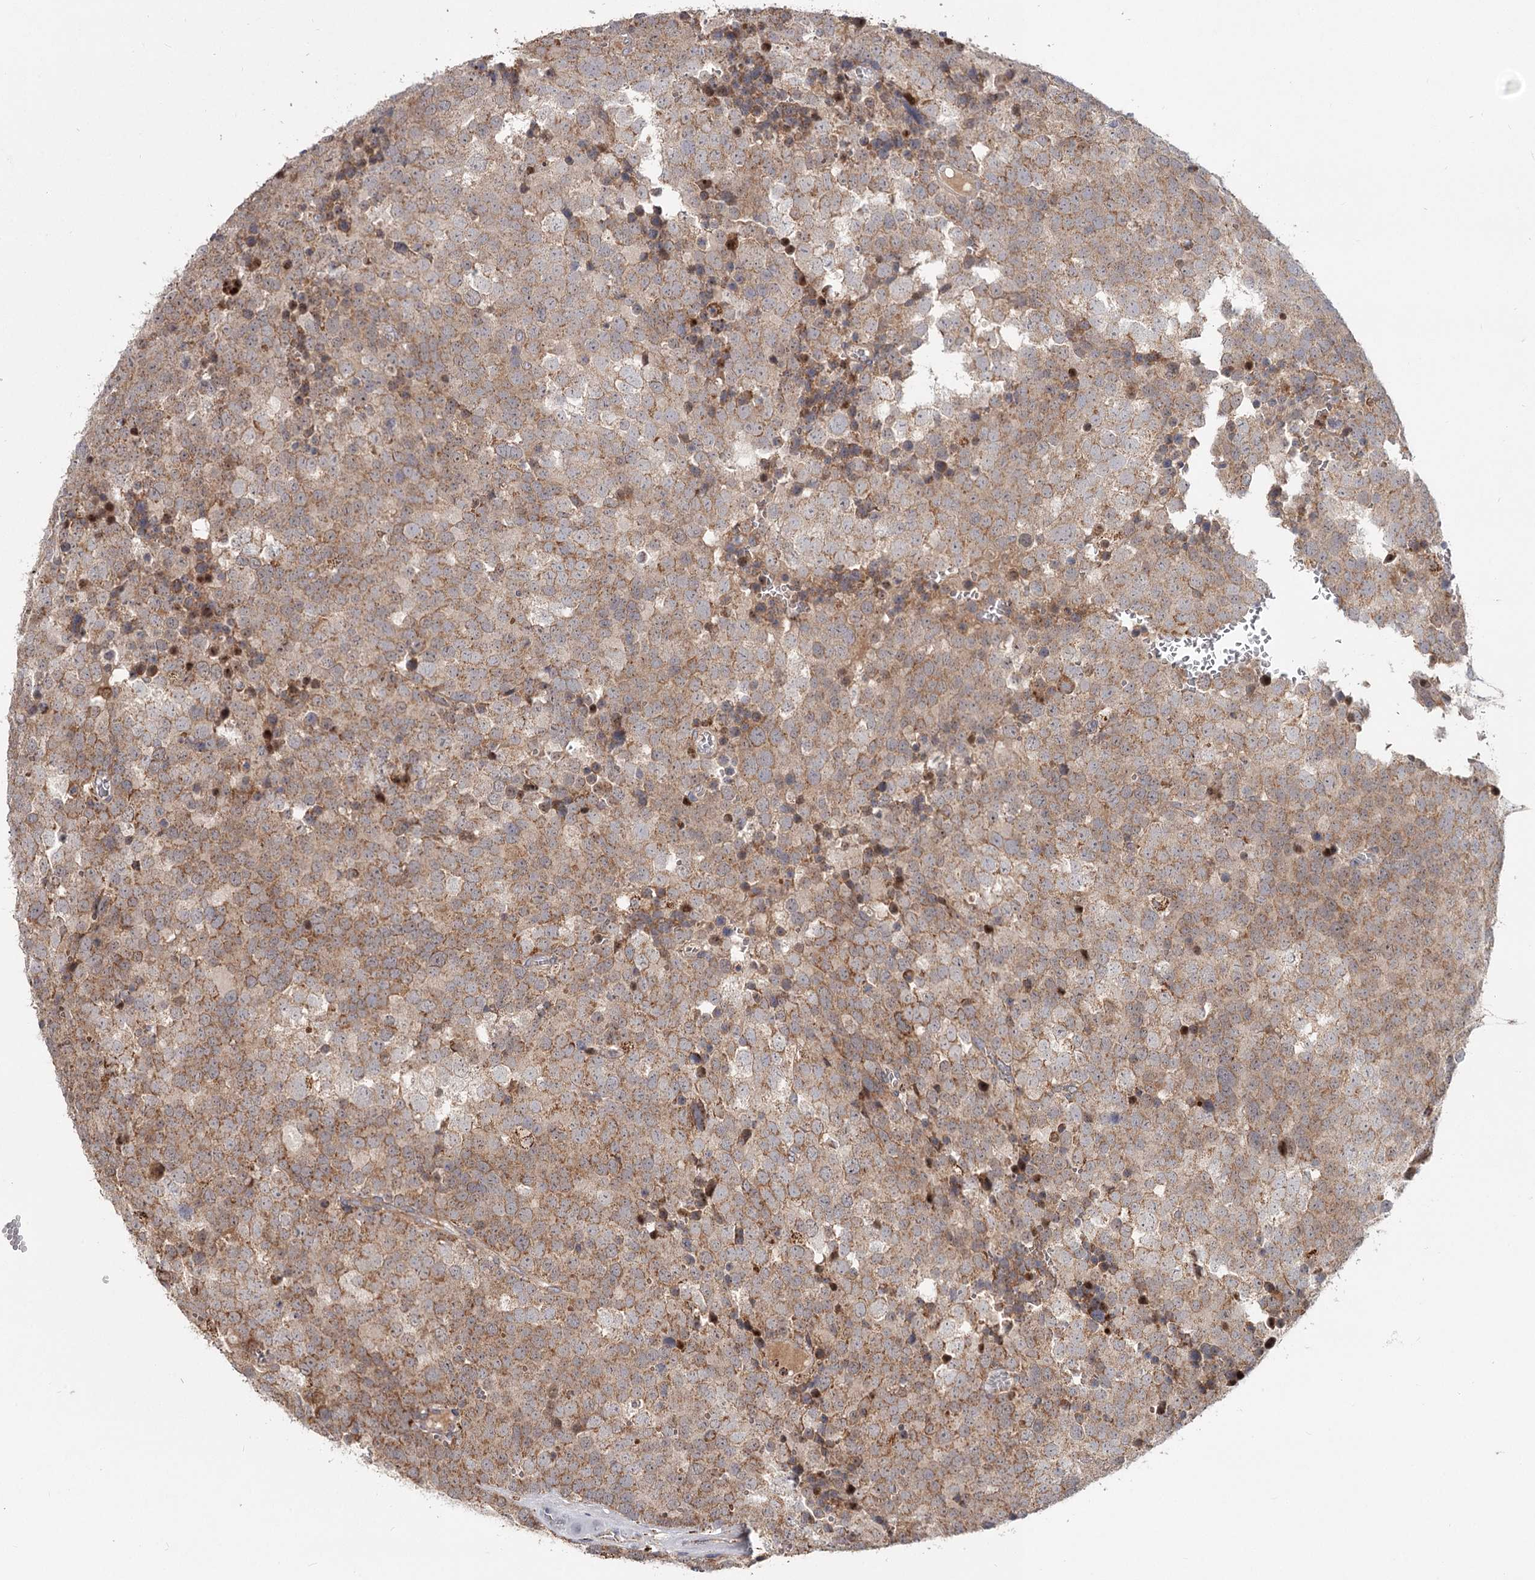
{"staining": {"intensity": "moderate", "quantity": ">75%", "location": "cytoplasmic/membranous"}, "tissue": "testis cancer", "cell_type": "Tumor cells", "image_type": "cancer", "snomed": [{"axis": "morphology", "description": "Seminoma, NOS"}, {"axis": "topography", "description": "Testis"}], "caption": "Immunohistochemistry (DAB (3,3'-diaminobenzidine)) staining of human seminoma (testis) shows moderate cytoplasmic/membranous protein expression in approximately >75% of tumor cells.", "gene": "CDC123", "patient": {"sex": "male", "age": 71}}